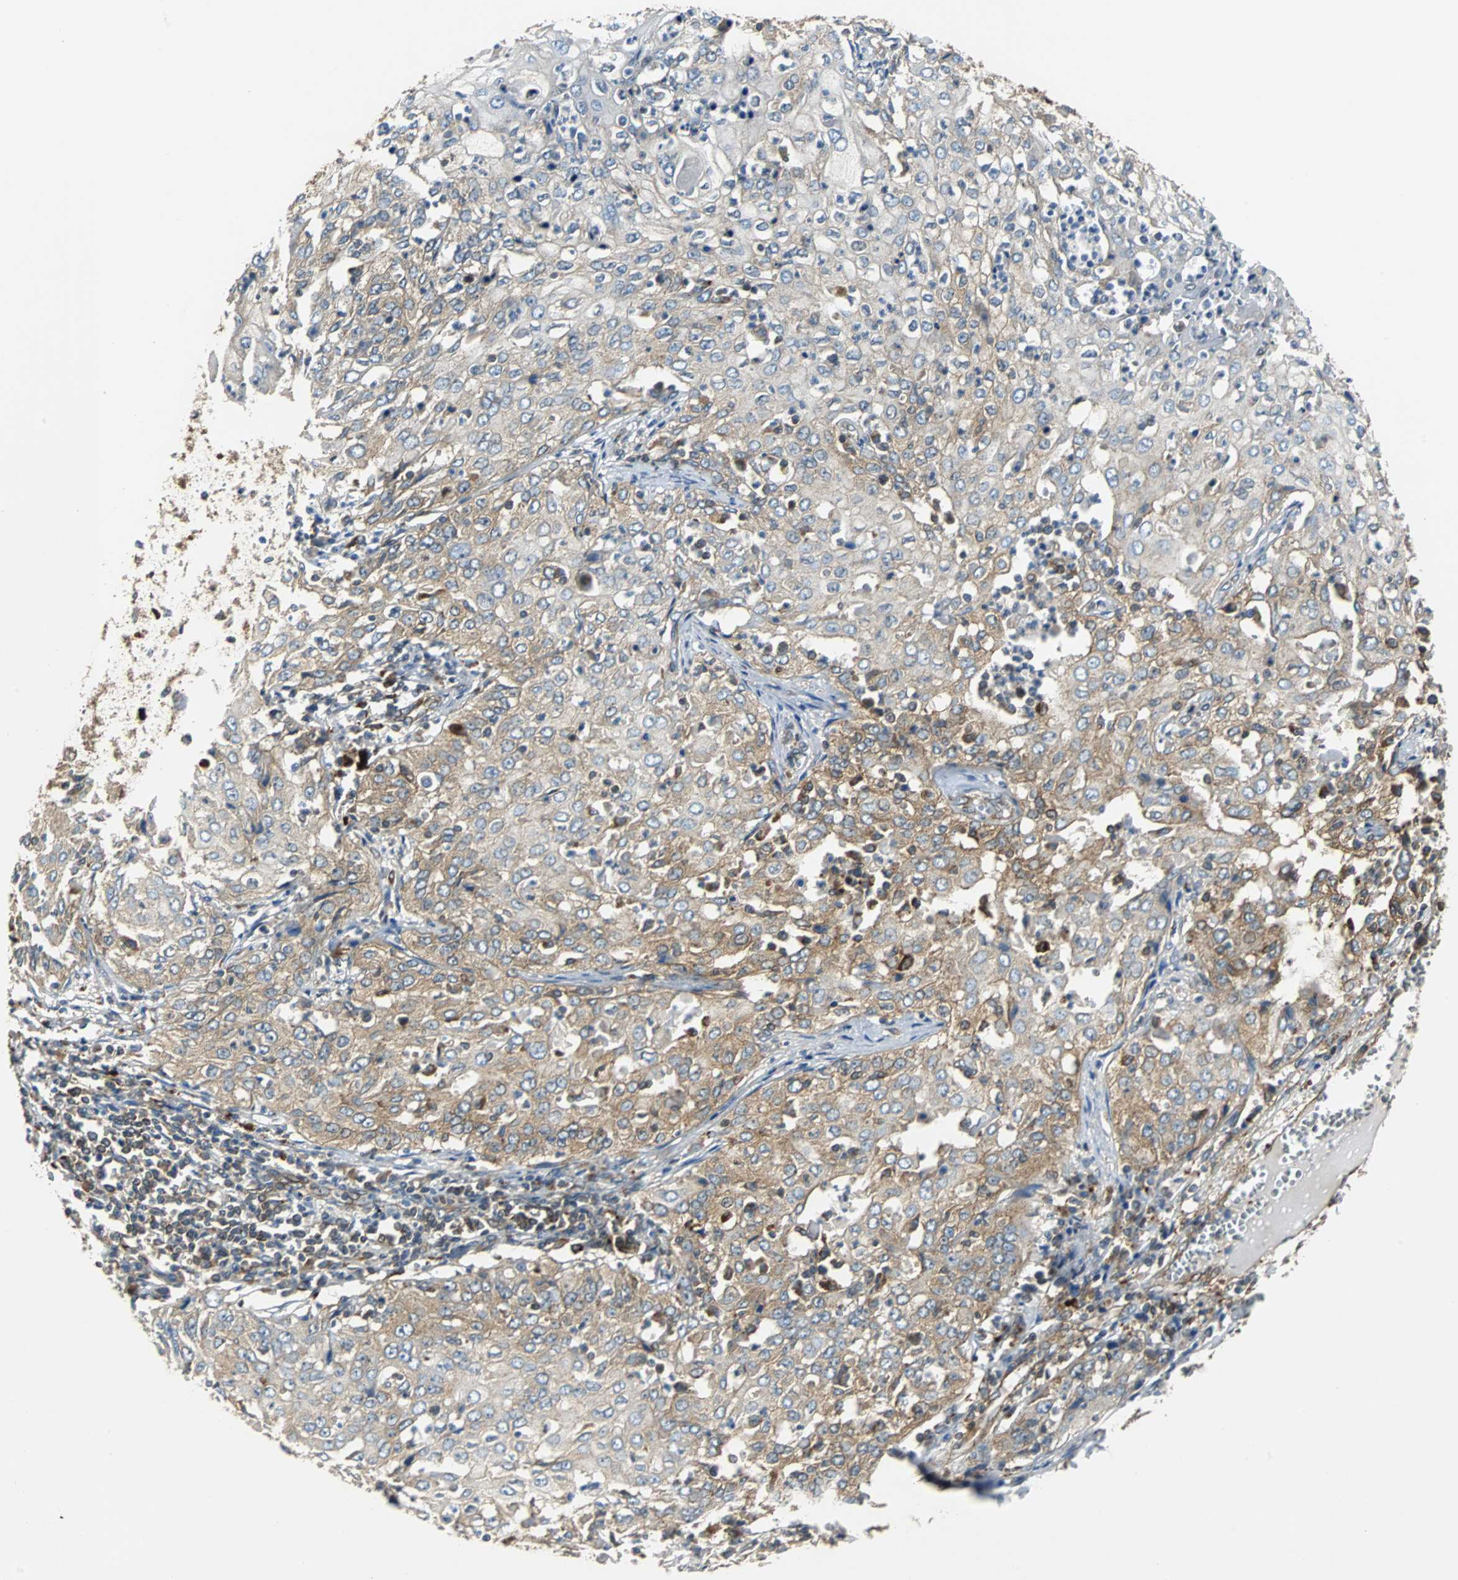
{"staining": {"intensity": "weak", "quantity": "25%-75%", "location": "cytoplasmic/membranous"}, "tissue": "cervical cancer", "cell_type": "Tumor cells", "image_type": "cancer", "snomed": [{"axis": "morphology", "description": "Squamous cell carcinoma, NOS"}, {"axis": "topography", "description": "Cervix"}], "caption": "Cervical cancer tissue reveals weak cytoplasmic/membranous staining in approximately 25%-75% of tumor cells, visualized by immunohistochemistry.", "gene": "RELA", "patient": {"sex": "female", "age": 39}}